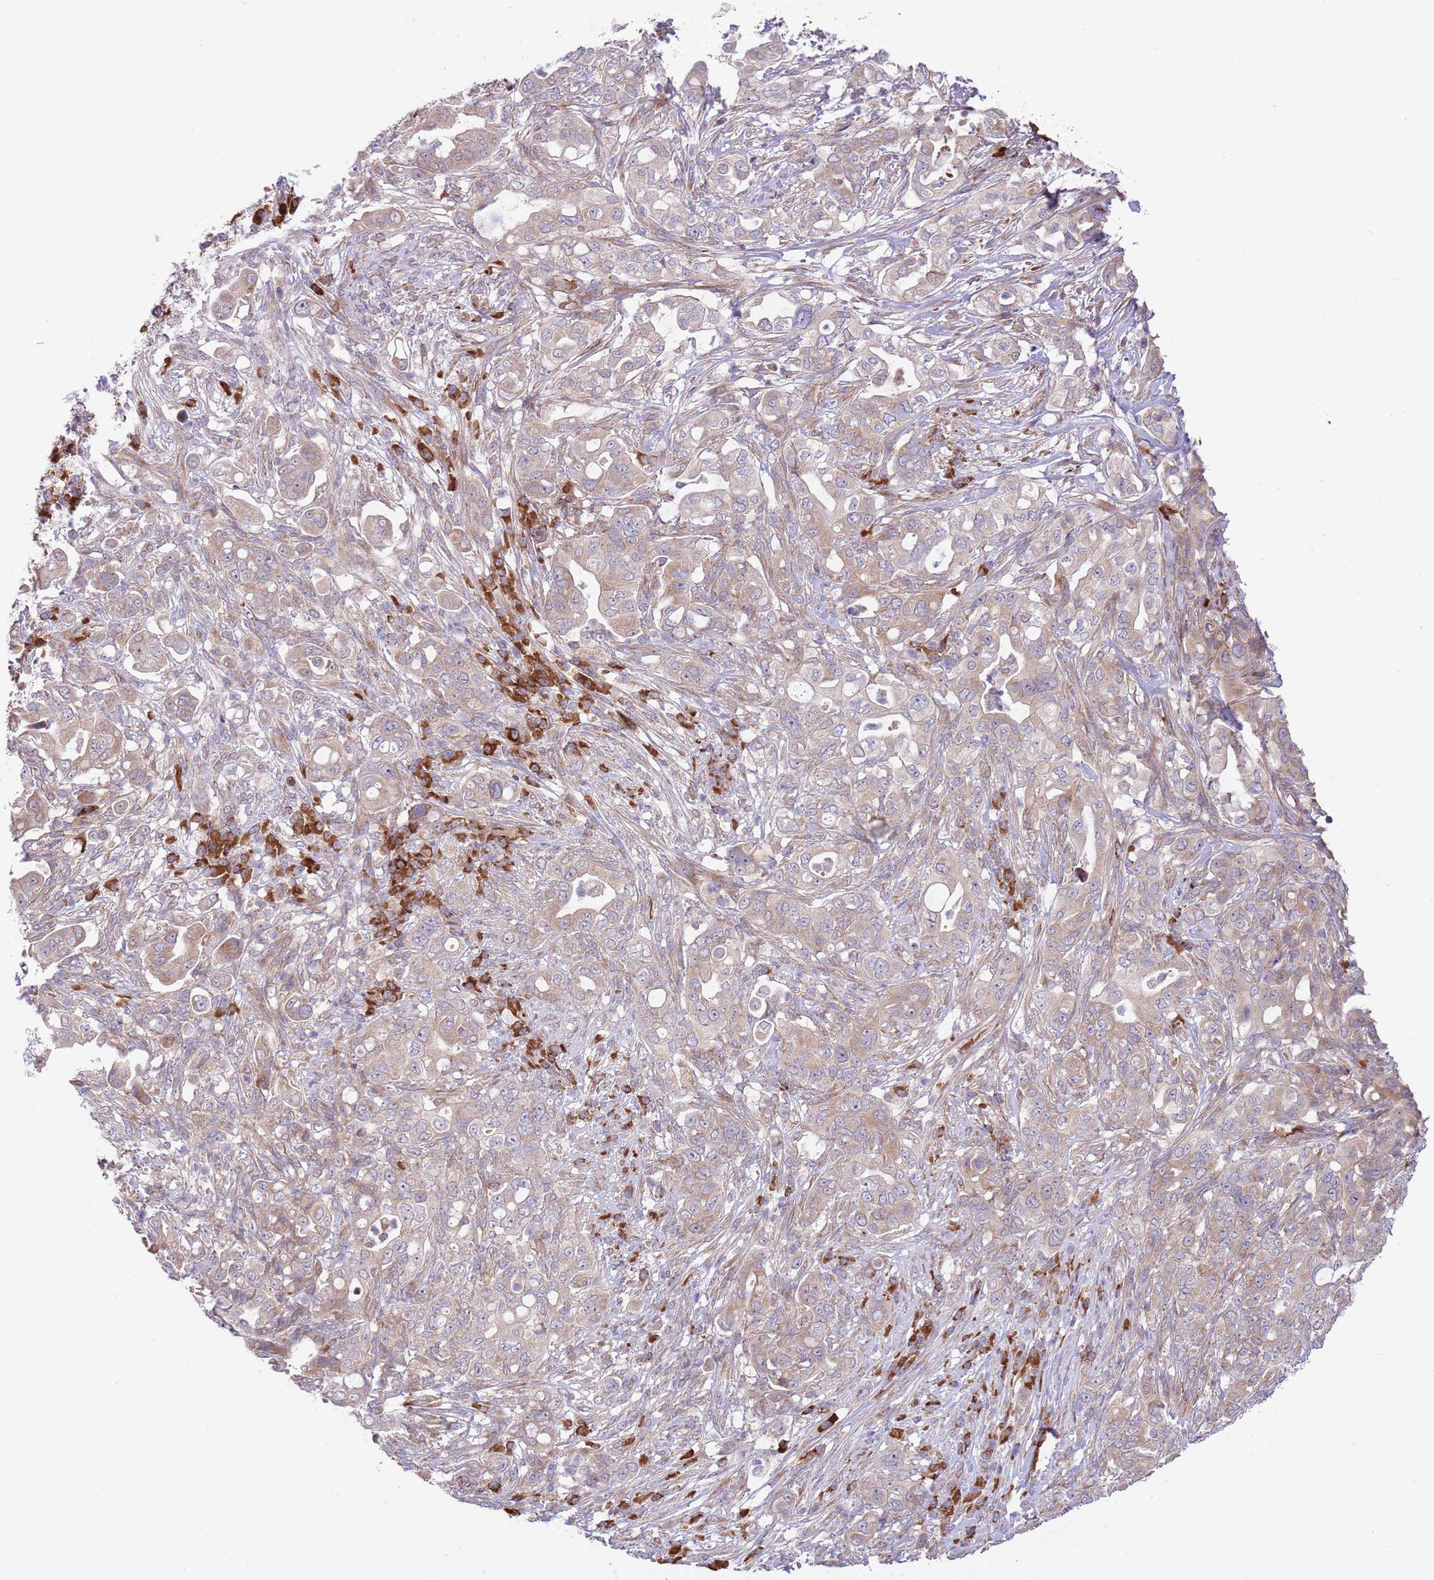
{"staining": {"intensity": "weak", "quantity": ">75%", "location": "cytoplasmic/membranous"}, "tissue": "pancreatic cancer", "cell_type": "Tumor cells", "image_type": "cancer", "snomed": [{"axis": "morphology", "description": "Normal tissue, NOS"}, {"axis": "morphology", "description": "Adenocarcinoma, NOS"}, {"axis": "topography", "description": "Lymph node"}, {"axis": "topography", "description": "Pancreas"}], "caption": "This micrograph reveals immunohistochemistry staining of pancreatic cancer, with low weak cytoplasmic/membranous expression in approximately >75% of tumor cells.", "gene": "DAND5", "patient": {"sex": "female", "age": 67}}